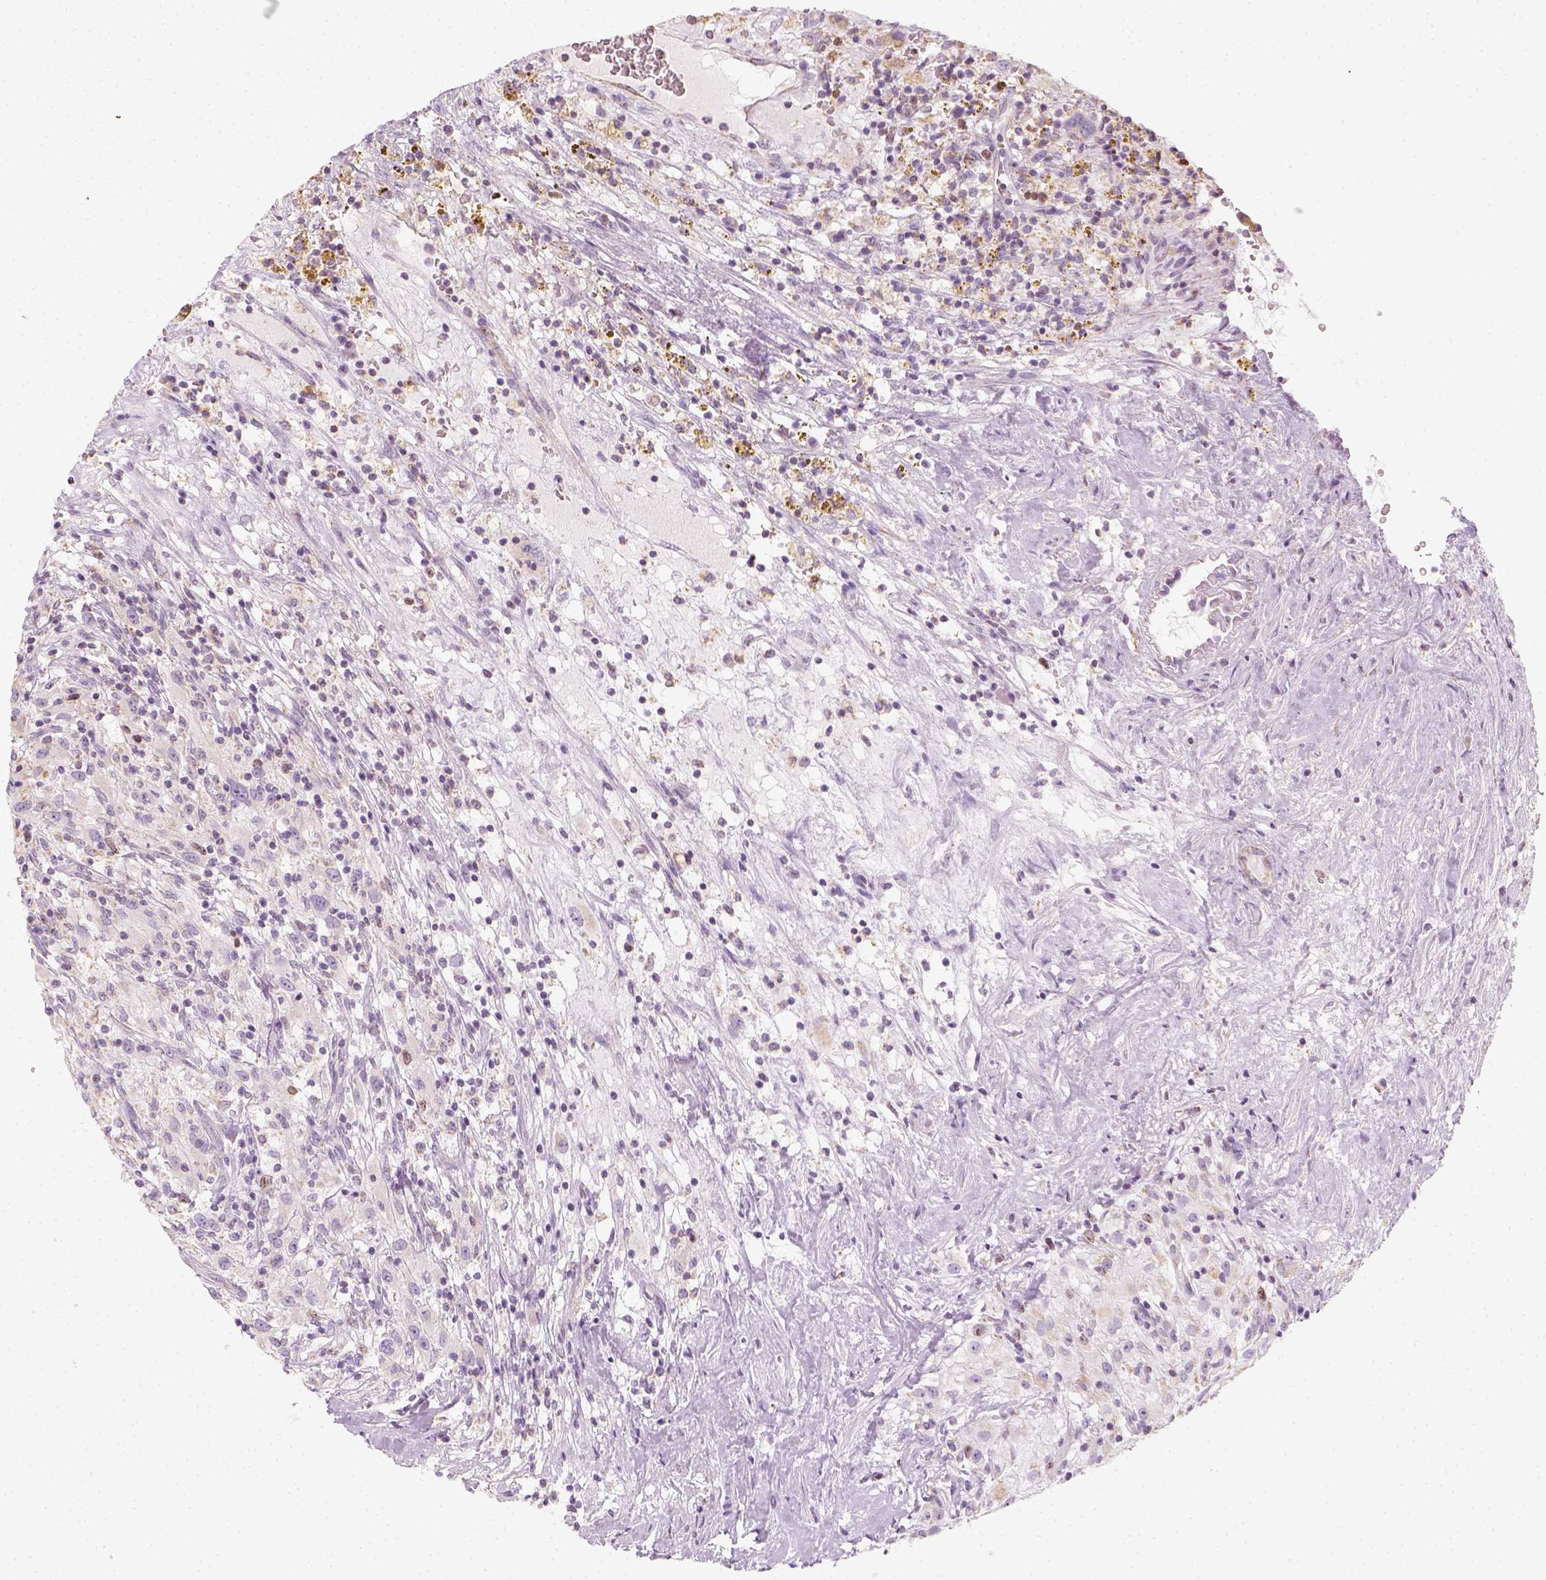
{"staining": {"intensity": "negative", "quantity": "none", "location": "none"}, "tissue": "renal cancer", "cell_type": "Tumor cells", "image_type": "cancer", "snomed": [{"axis": "morphology", "description": "Adenocarcinoma, NOS"}, {"axis": "topography", "description": "Kidney"}], "caption": "The histopathology image shows no staining of tumor cells in adenocarcinoma (renal). The staining was performed using DAB to visualize the protein expression in brown, while the nuclei were stained in blue with hematoxylin (Magnification: 20x).", "gene": "LCA5", "patient": {"sex": "female", "age": 67}}